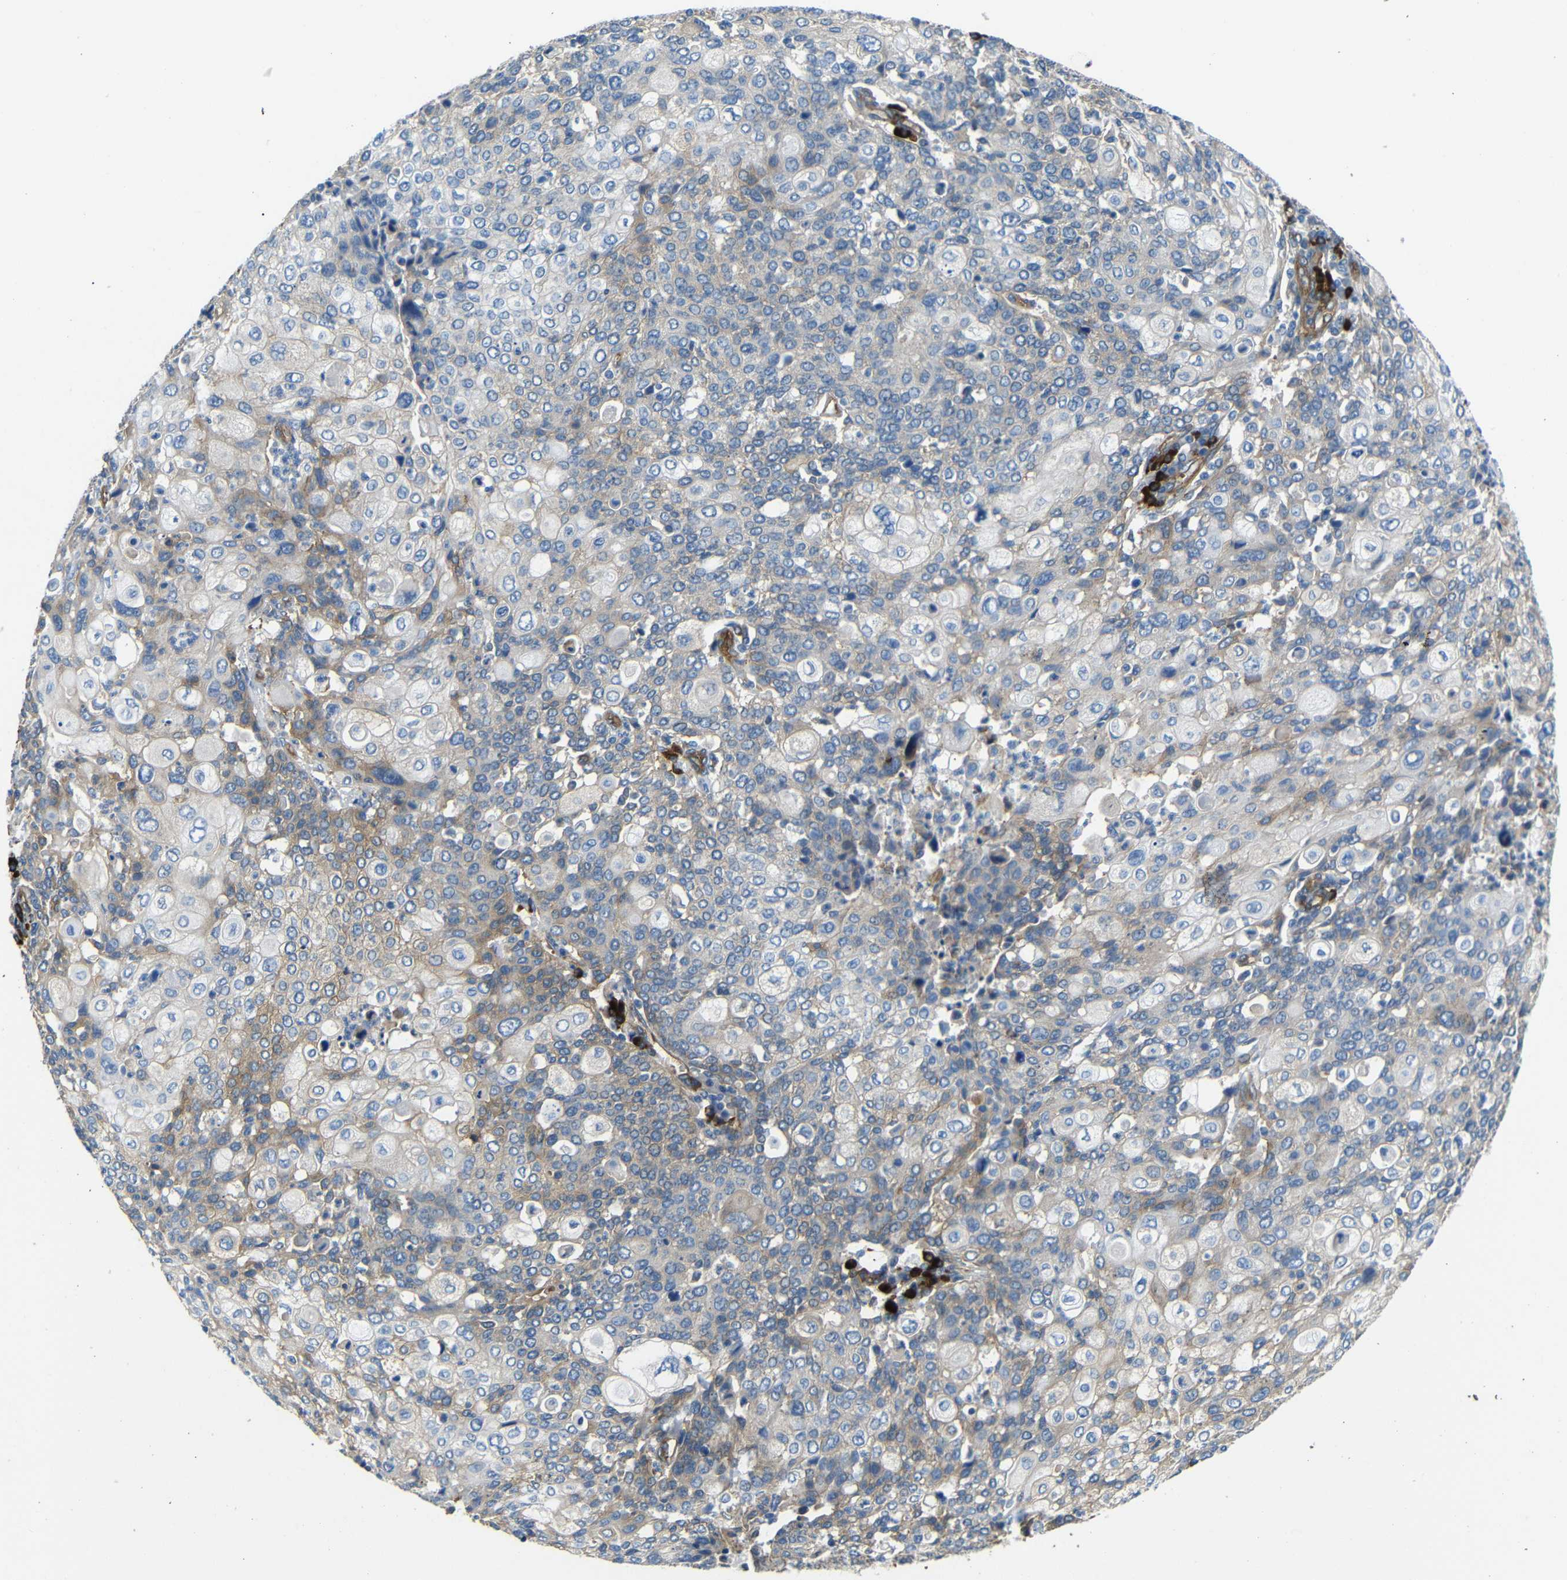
{"staining": {"intensity": "weak", "quantity": "<25%", "location": "cytoplasmic/membranous"}, "tissue": "cervical cancer", "cell_type": "Tumor cells", "image_type": "cancer", "snomed": [{"axis": "morphology", "description": "Squamous cell carcinoma, NOS"}, {"axis": "topography", "description": "Cervix"}], "caption": "The micrograph demonstrates no significant staining in tumor cells of cervical squamous cell carcinoma.", "gene": "MYO1B", "patient": {"sex": "female", "age": 40}}